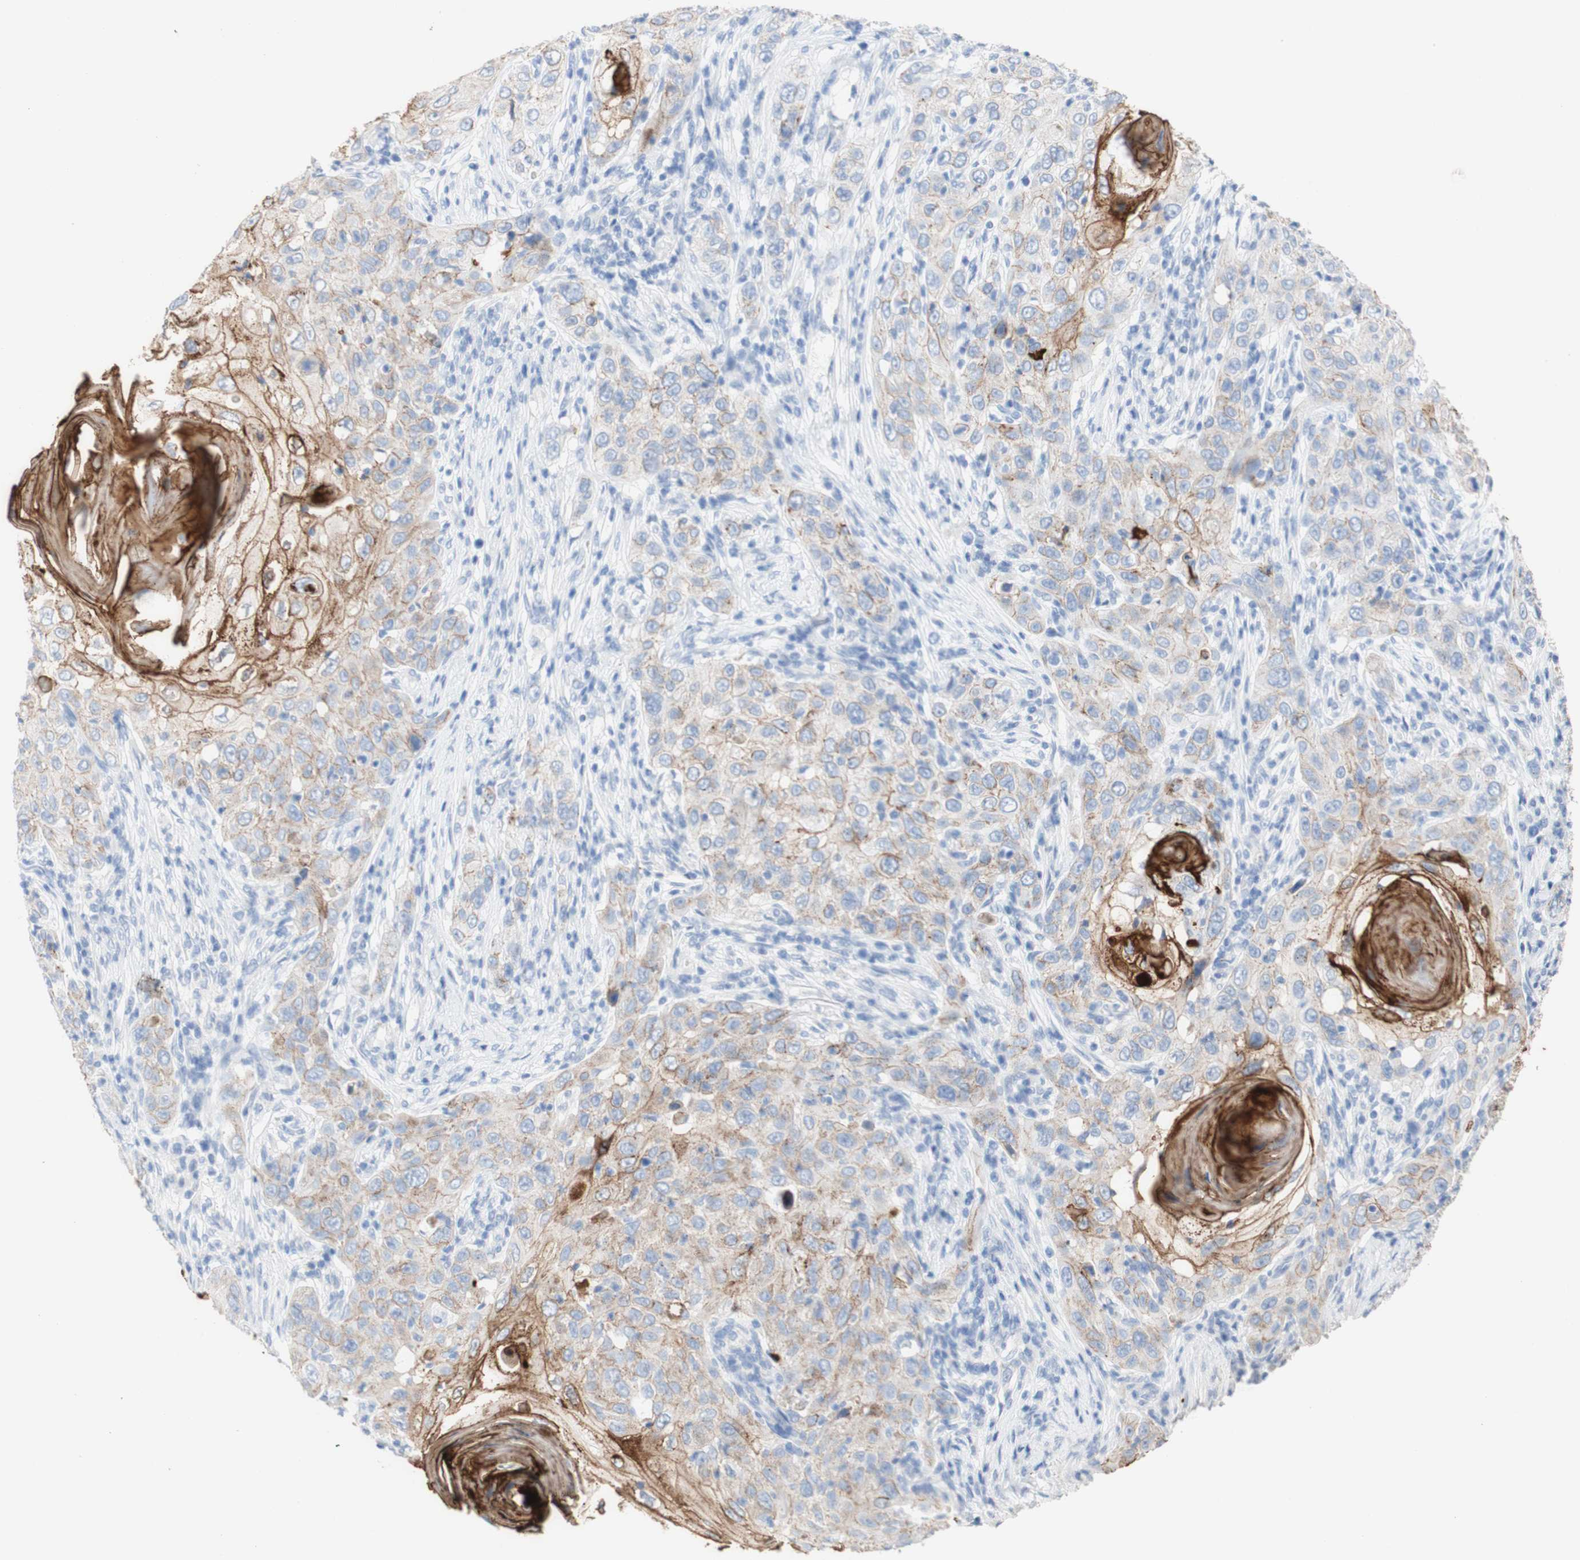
{"staining": {"intensity": "weak", "quantity": "25%-75%", "location": "cytoplasmic/membranous"}, "tissue": "skin cancer", "cell_type": "Tumor cells", "image_type": "cancer", "snomed": [{"axis": "morphology", "description": "Squamous cell carcinoma, NOS"}, {"axis": "topography", "description": "Skin"}], "caption": "Skin cancer stained for a protein shows weak cytoplasmic/membranous positivity in tumor cells.", "gene": "DSC2", "patient": {"sex": "female", "age": 88}}